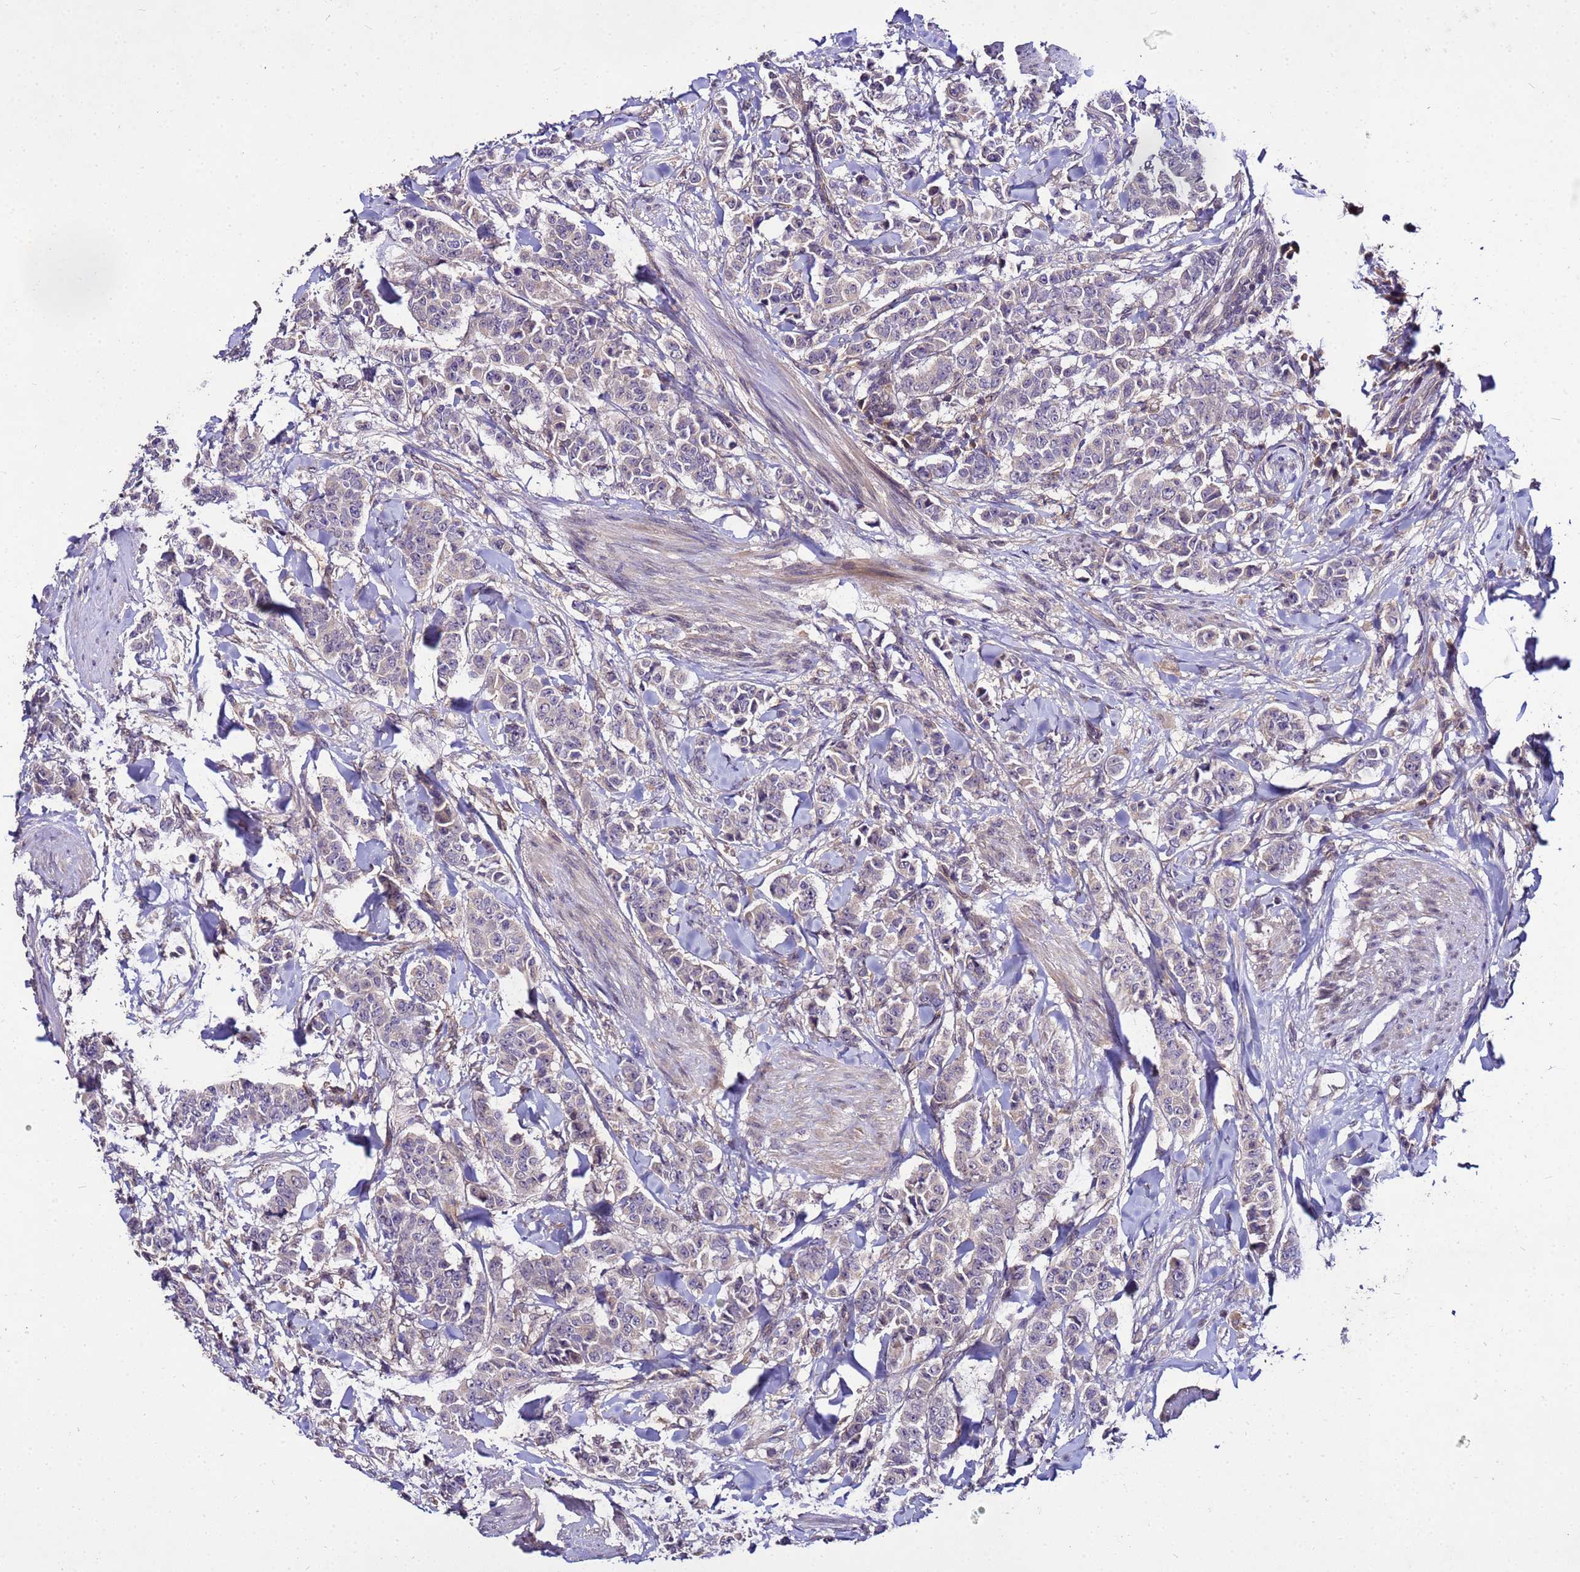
{"staining": {"intensity": "negative", "quantity": "none", "location": "none"}, "tissue": "breast cancer", "cell_type": "Tumor cells", "image_type": "cancer", "snomed": [{"axis": "morphology", "description": "Duct carcinoma"}, {"axis": "topography", "description": "Breast"}], "caption": "Image shows no significant protein expression in tumor cells of breast intraductal carcinoma. (DAB immunohistochemistry (IHC), high magnification).", "gene": "GSPT2", "patient": {"sex": "female", "age": 40}}